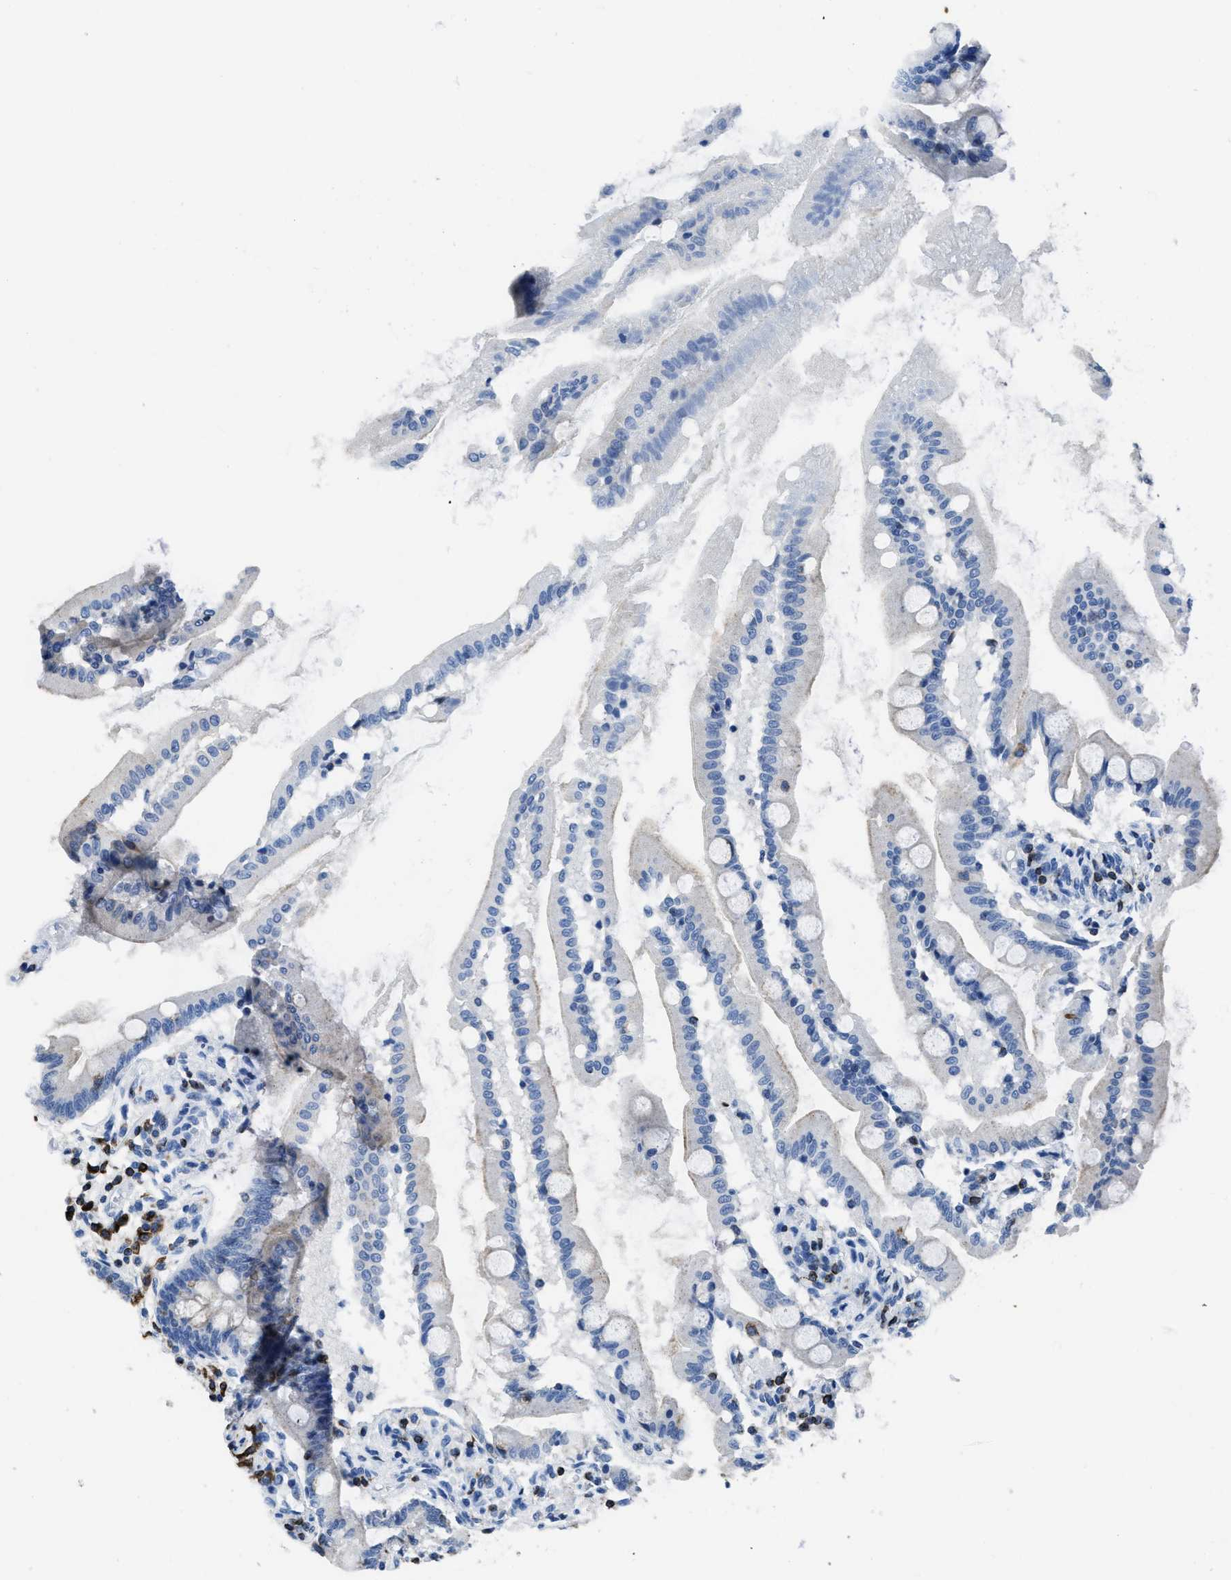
{"staining": {"intensity": "moderate", "quantity": "25%-75%", "location": "cytoplasmic/membranous"}, "tissue": "small intestine", "cell_type": "Glandular cells", "image_type": "normal", "snomed": [{"axis": "morphology", "description": "Normal tissue, NOS"}, {"axis": "topography", "description": "Small intestine"}], "caption": "A brown stain shows moderate cytoplasmic/membranous staining of a protein in glandular cells of benign small intestine. The staining is performed using DAB brown chromogen to label protein expression. The nuclei are counter-stained blue using hematoxylin.", "gene": "ITGA3", "patient": {"sex": "female", "age": 56}}